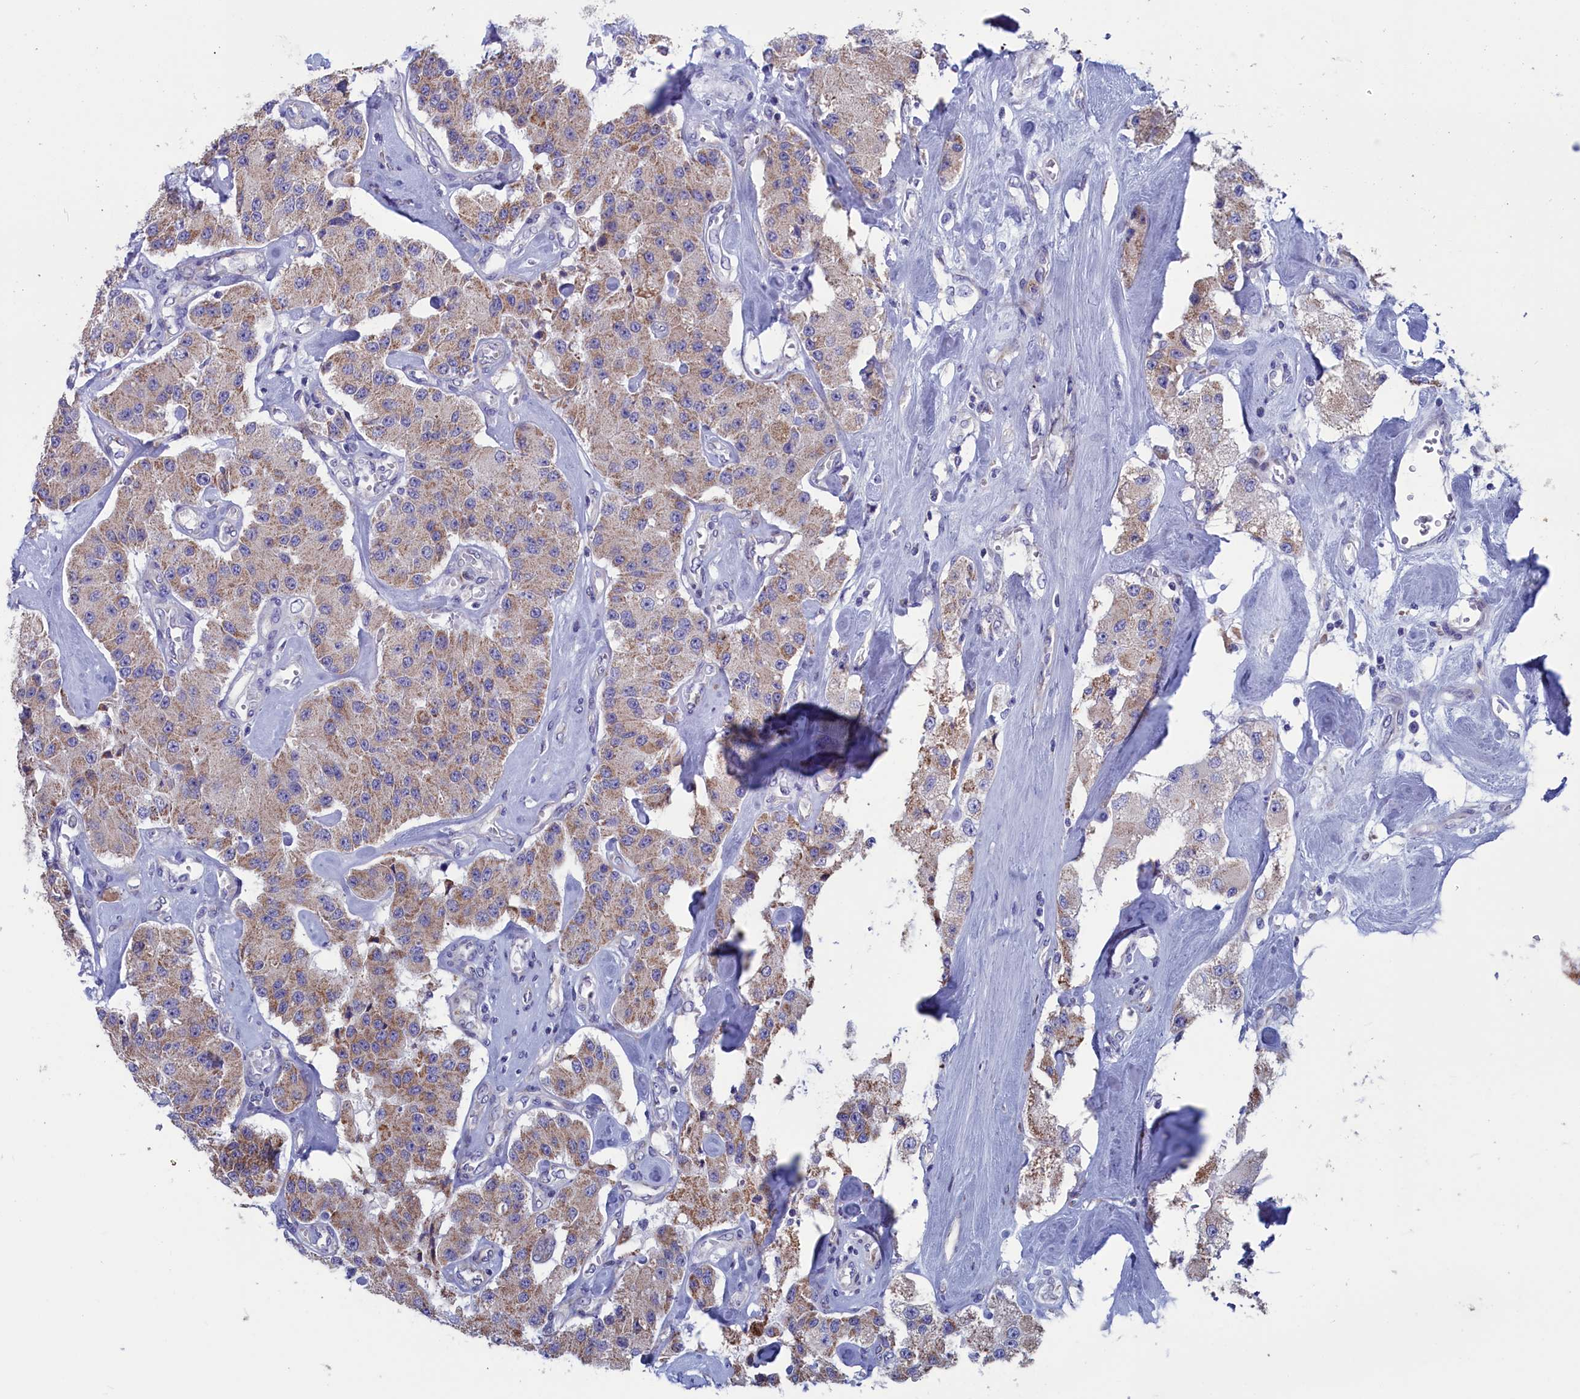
{"staining": {"intensity": "weak", "quantity": ">75%", "location": "cytoplasmic/membranous"}, "tissue": "carcinoid", "cell_type": "Tumor cells", "image_type": "cancer", "snomed": [{"axis": "morphology", "description": "Carcinoid, malignant, NOS"}, {"axis": "topography", "description": "Pancreas"}], "caption": "Tumor cells reveal weak cytoplasmic/membranous positivity in about >75% of cells in malignant carcinoid.", "gene": "NIBAN3", "patient": {"sex": "male", "age": 41}}